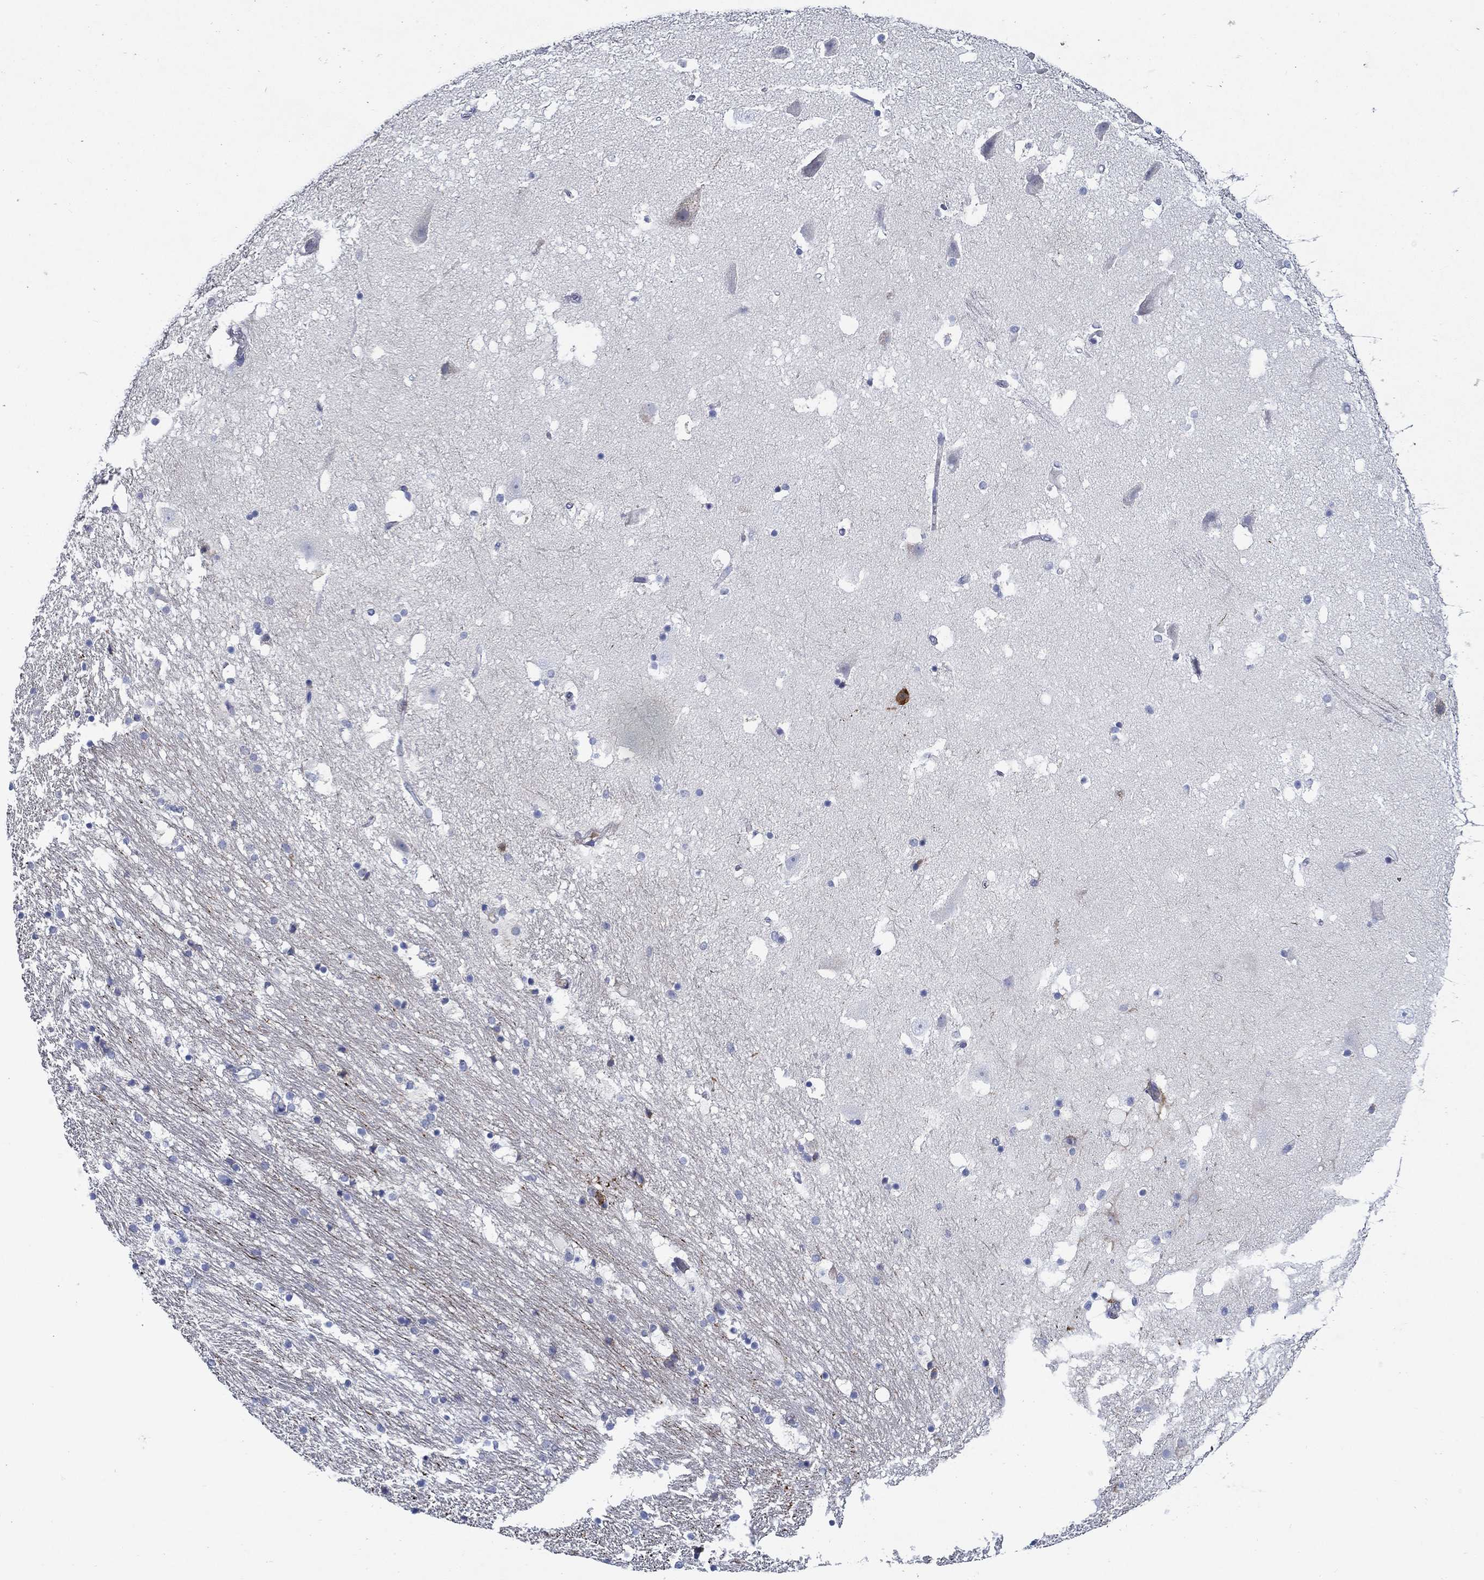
{"staining": {"intensity": "negative", "quantity": "none", "location": "none"}, "tissue": "hippocampus", "cell_type": "Glial cells", "image_type": "normal", "snomed": [{"axis": "morphology", "description": "Normal tissue, NOS"}, {"axis": "topography", "description": "Hippocampus"}], "caption": "A photomicrograph of human hippocampus is negative for staining in glial cells. (Stains: DAB (3,3'-diaminobenzidine) IHC with hematoxylin counter stain, Microscopy: brightfield microscopy at high magnification).", "gene": "MC2R", "patient": {"sex": "male", "age": 51}}